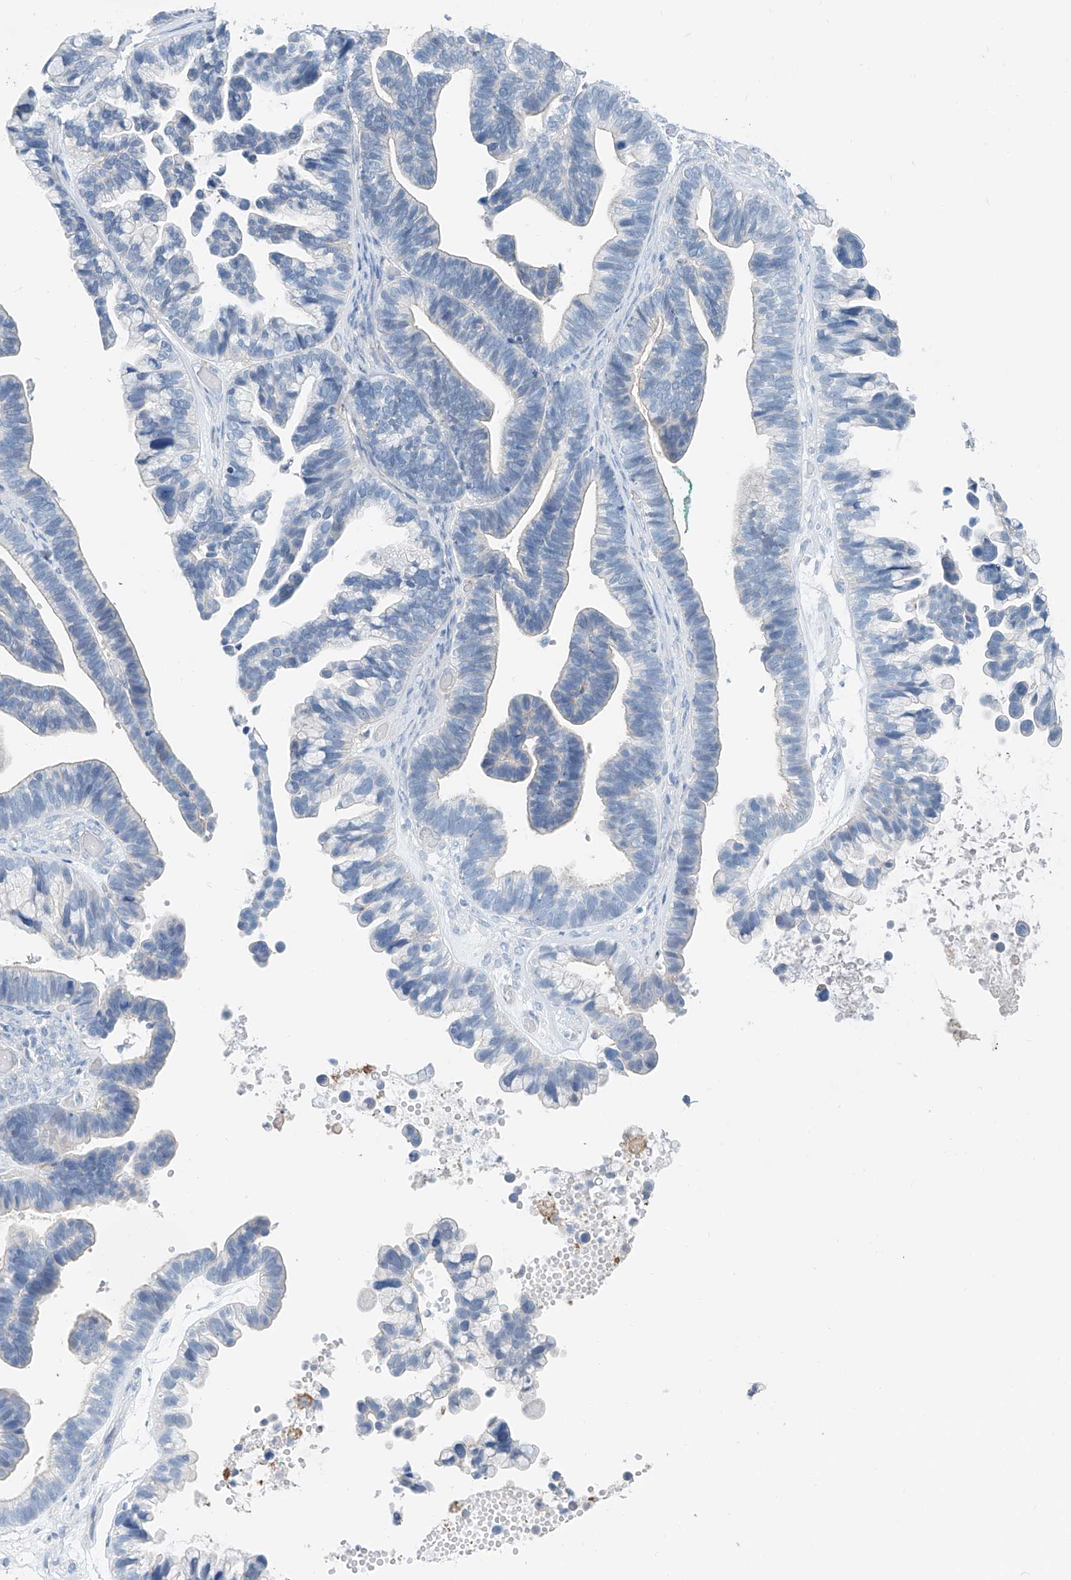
{"staining": {"intensity": "negative", "quantity": "none", "location": "none"}, "tissue": "ovarian cancer", "cell_type": "Tumor cells", "image_type": "cancer", "snomed": [{"axis": "morphology", "description": "Cystadenocarcinoma, serous, NOS"}, {"axis": "topography", "description": "Ovary"}], "caption": "High power microscopy image of an IHC image of ovarian cancer (serous cystadenocarcinoma), revealing no significant expression in tumor cells.", "gene": "ANKRD34A", "patient": {"sex": "female", "age": 56}}